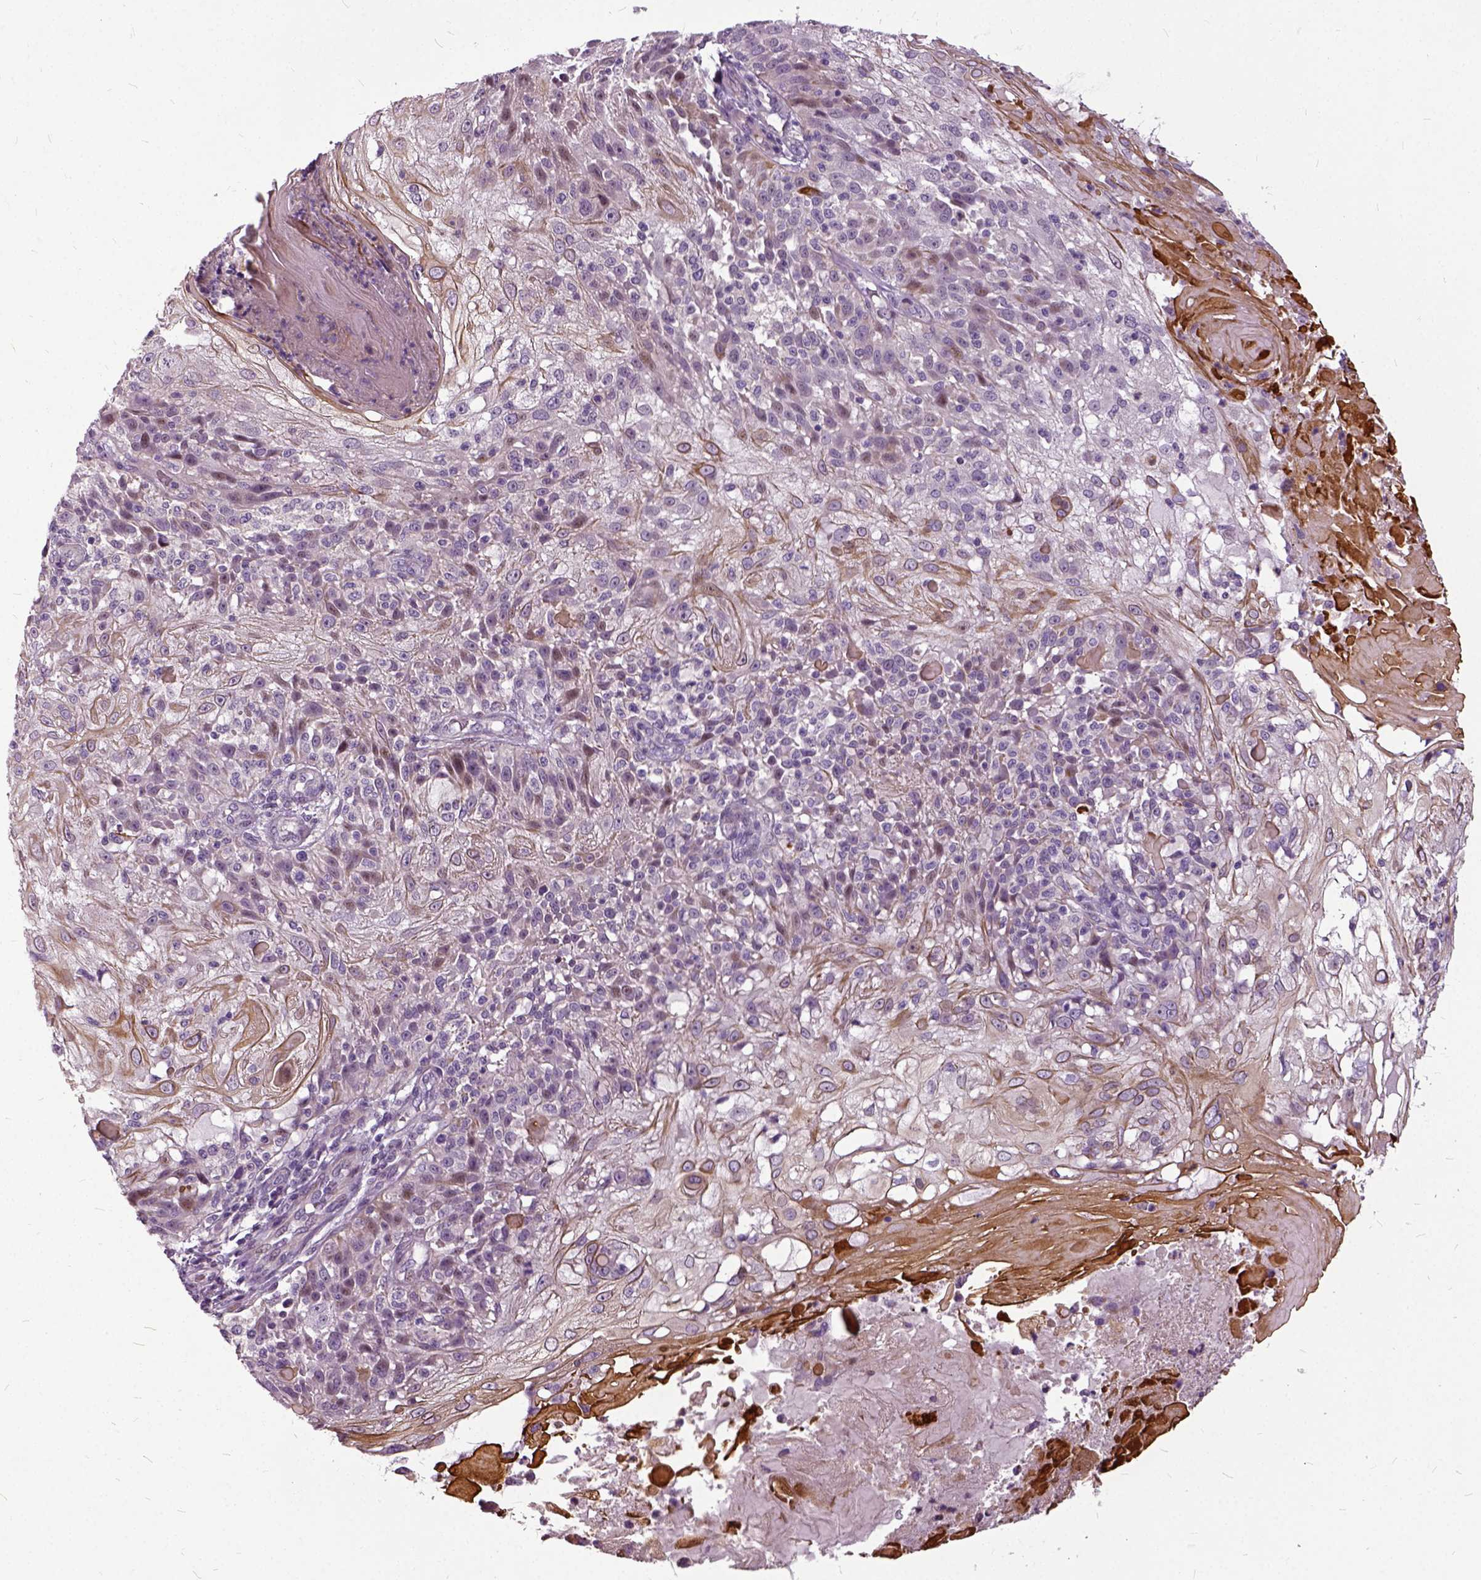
{"staining": {"intensity": "moderate", "quantity": "<25%", "location": "cytoplasmic/membranous"}, "tissue": "skin cancer", "cell_type": "Tumor cells", "image_type": "cancer", "snomed": [{"axis": "morphology", "description": "Normal tissue, NOS"}, {"axis": "morphology", "description": "Squamous cell carcinoma, NOS"}, {"axis": "topography", "description": "Skin"}], "caption": "DAB (3,3'-diaminobenzidine) immunohistochemical staining of human skin cancer (squamous cell carcinoma) demonstrates moderate cytoplasmic/membranous protein staining in about <25% of tumor cells. Nuclei are stained in blue.", "gene": "ILRUN", "patient": {"sex": "female", "age": 83}}